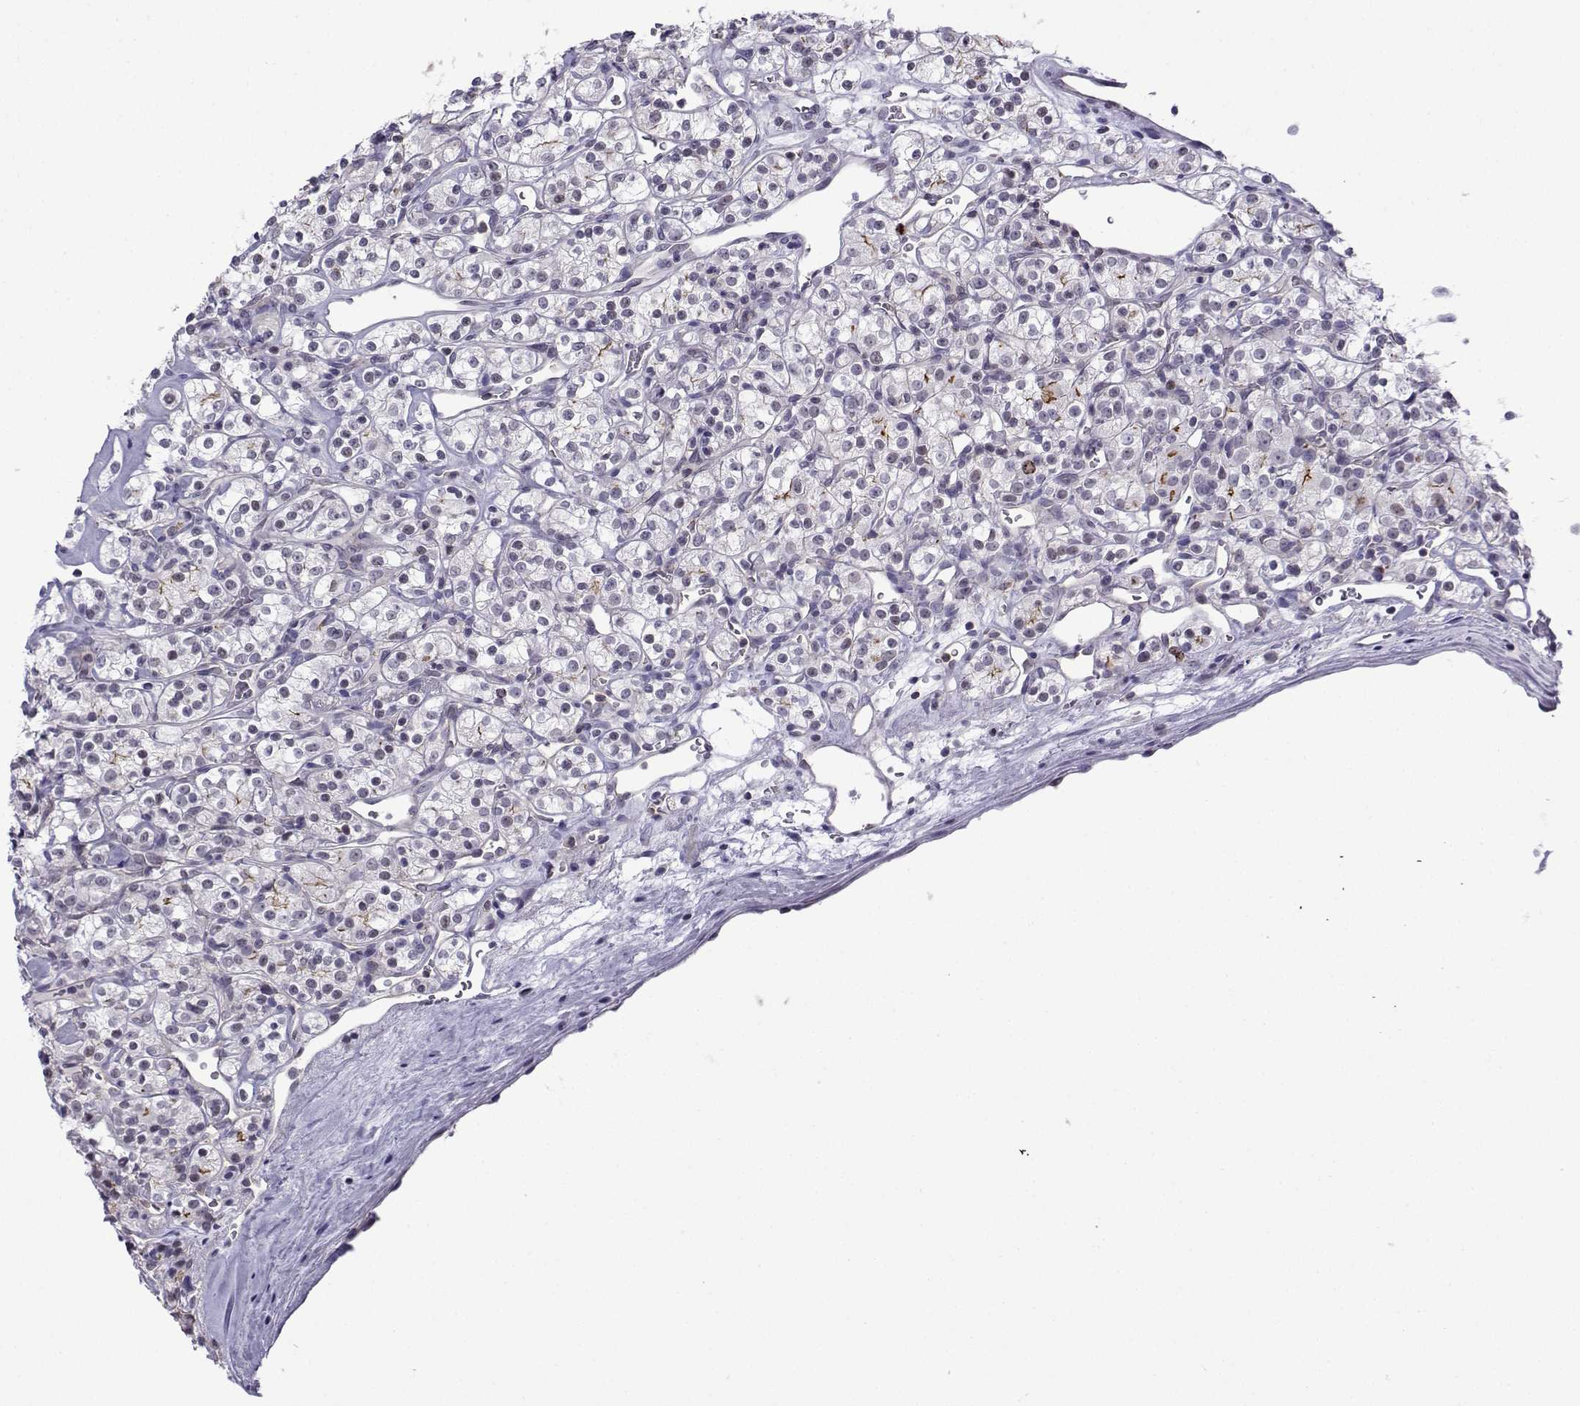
{"staining": {"intensity": "weak", "quantity": "<25%", "location": "cytoplasmic/membranous,nuclear"}, "tissue": "renal cancer", "cell_type": "Tumor cells", "image_type": "cancer", "snomed": [{"axis": "morphology", "description": "Adenocarcinoma, NOS"}, {"axis": "topography", "description": "Kidney"}], "caption": "The immunohistochemistry micrograph has no significant staining in tumor cells of renal adenocarcinoma tissue.", "gene": "INCENP", "patient": {"sex": "male", "age": 77}}